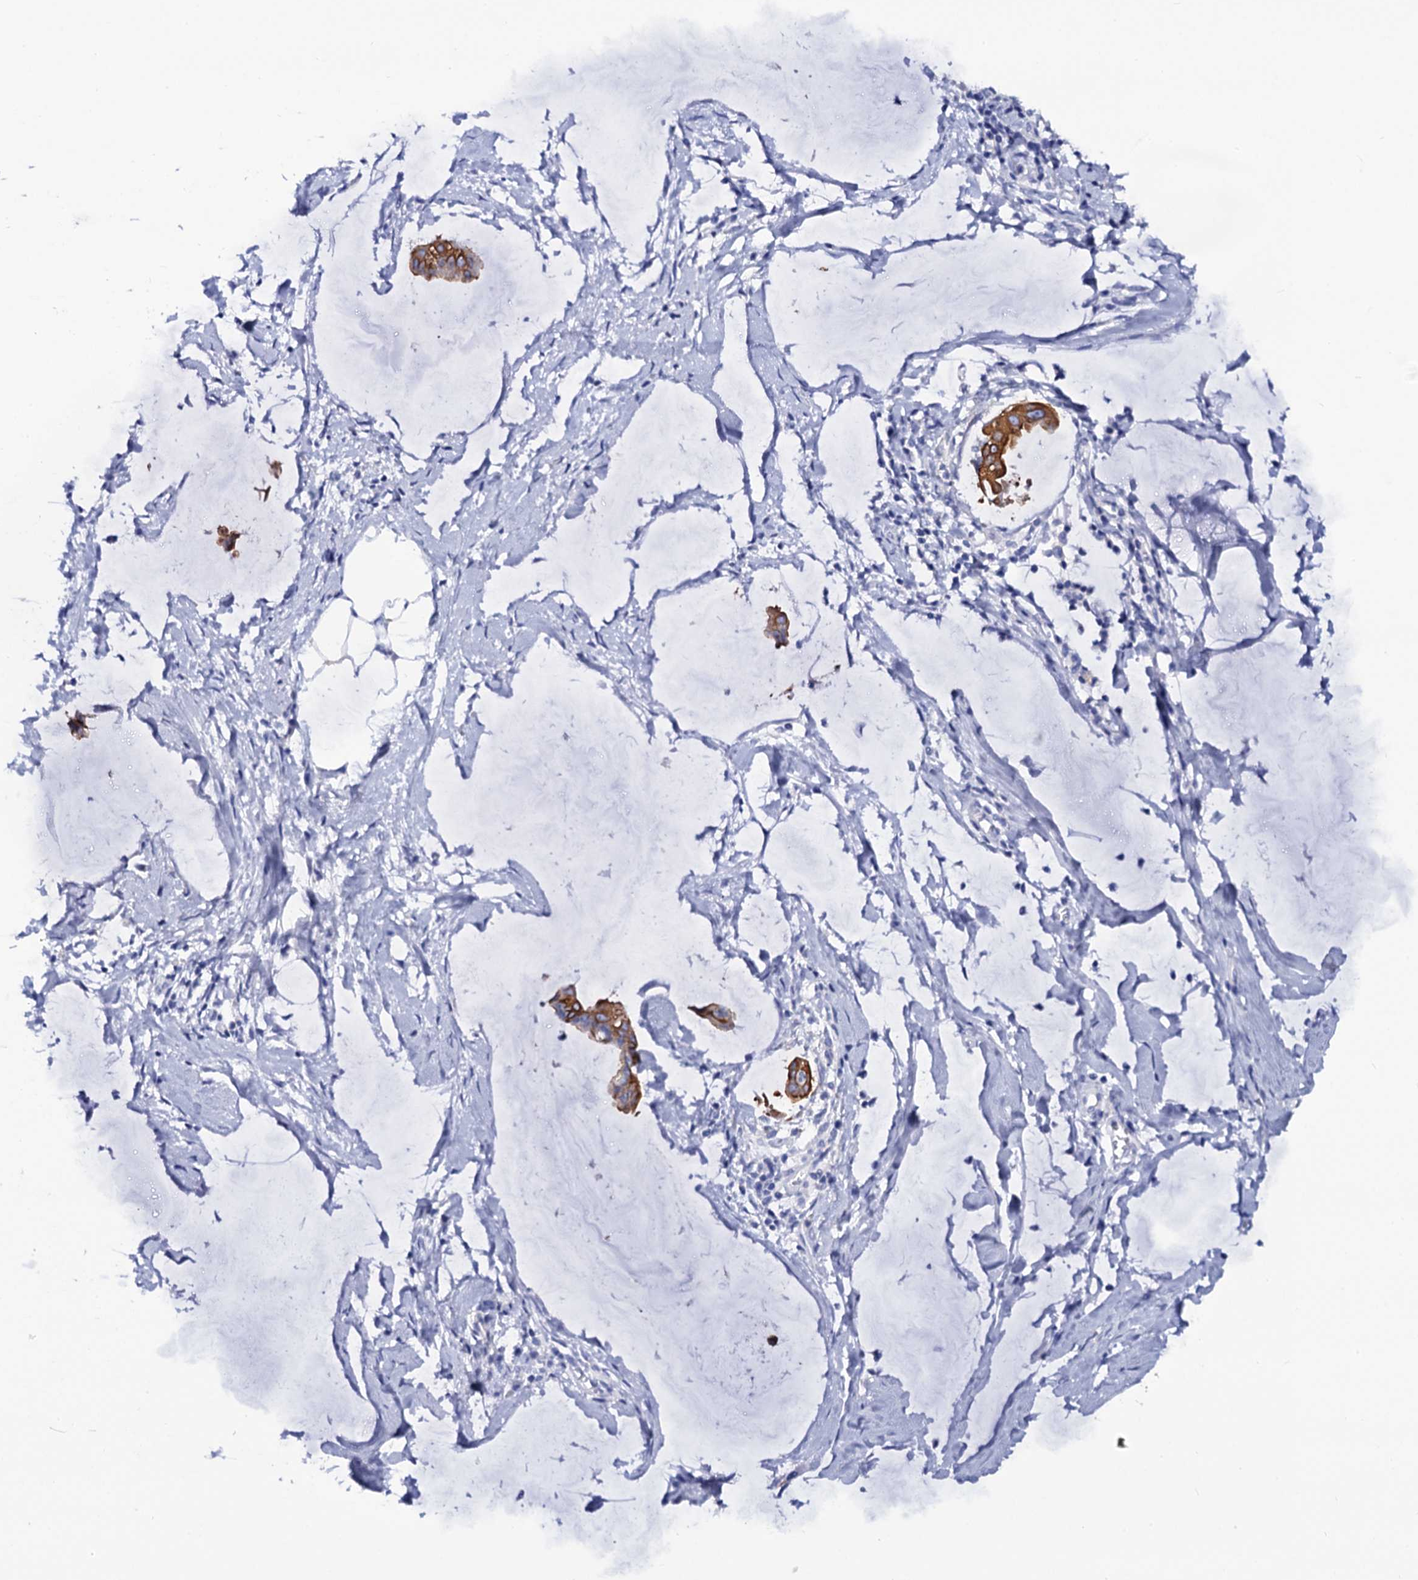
{"staining": {"intensity": "moderate", "quantity": ">75%", "location": "cytoplasmic/membranous"}, "tissue": "ovarian cancer", "cell_type": "Tumor cells", "image_type": "cancer", "snomed": [{"axis": "morphology", "description": "Cystadenocarcinoma, mucinous, NOS"}, {"axis": "topography", "description": "Ovary"}], "caption": "Immunohistochemical staining of human mucinous cystadenocarcinoma (ovarian) exhibits medium levels of moderate cytoplasmic/membranous protein positivity in about >75% of tumor cells.", "gene": "RAB3IP", "patient": {"sex": "female", "age": 73}}